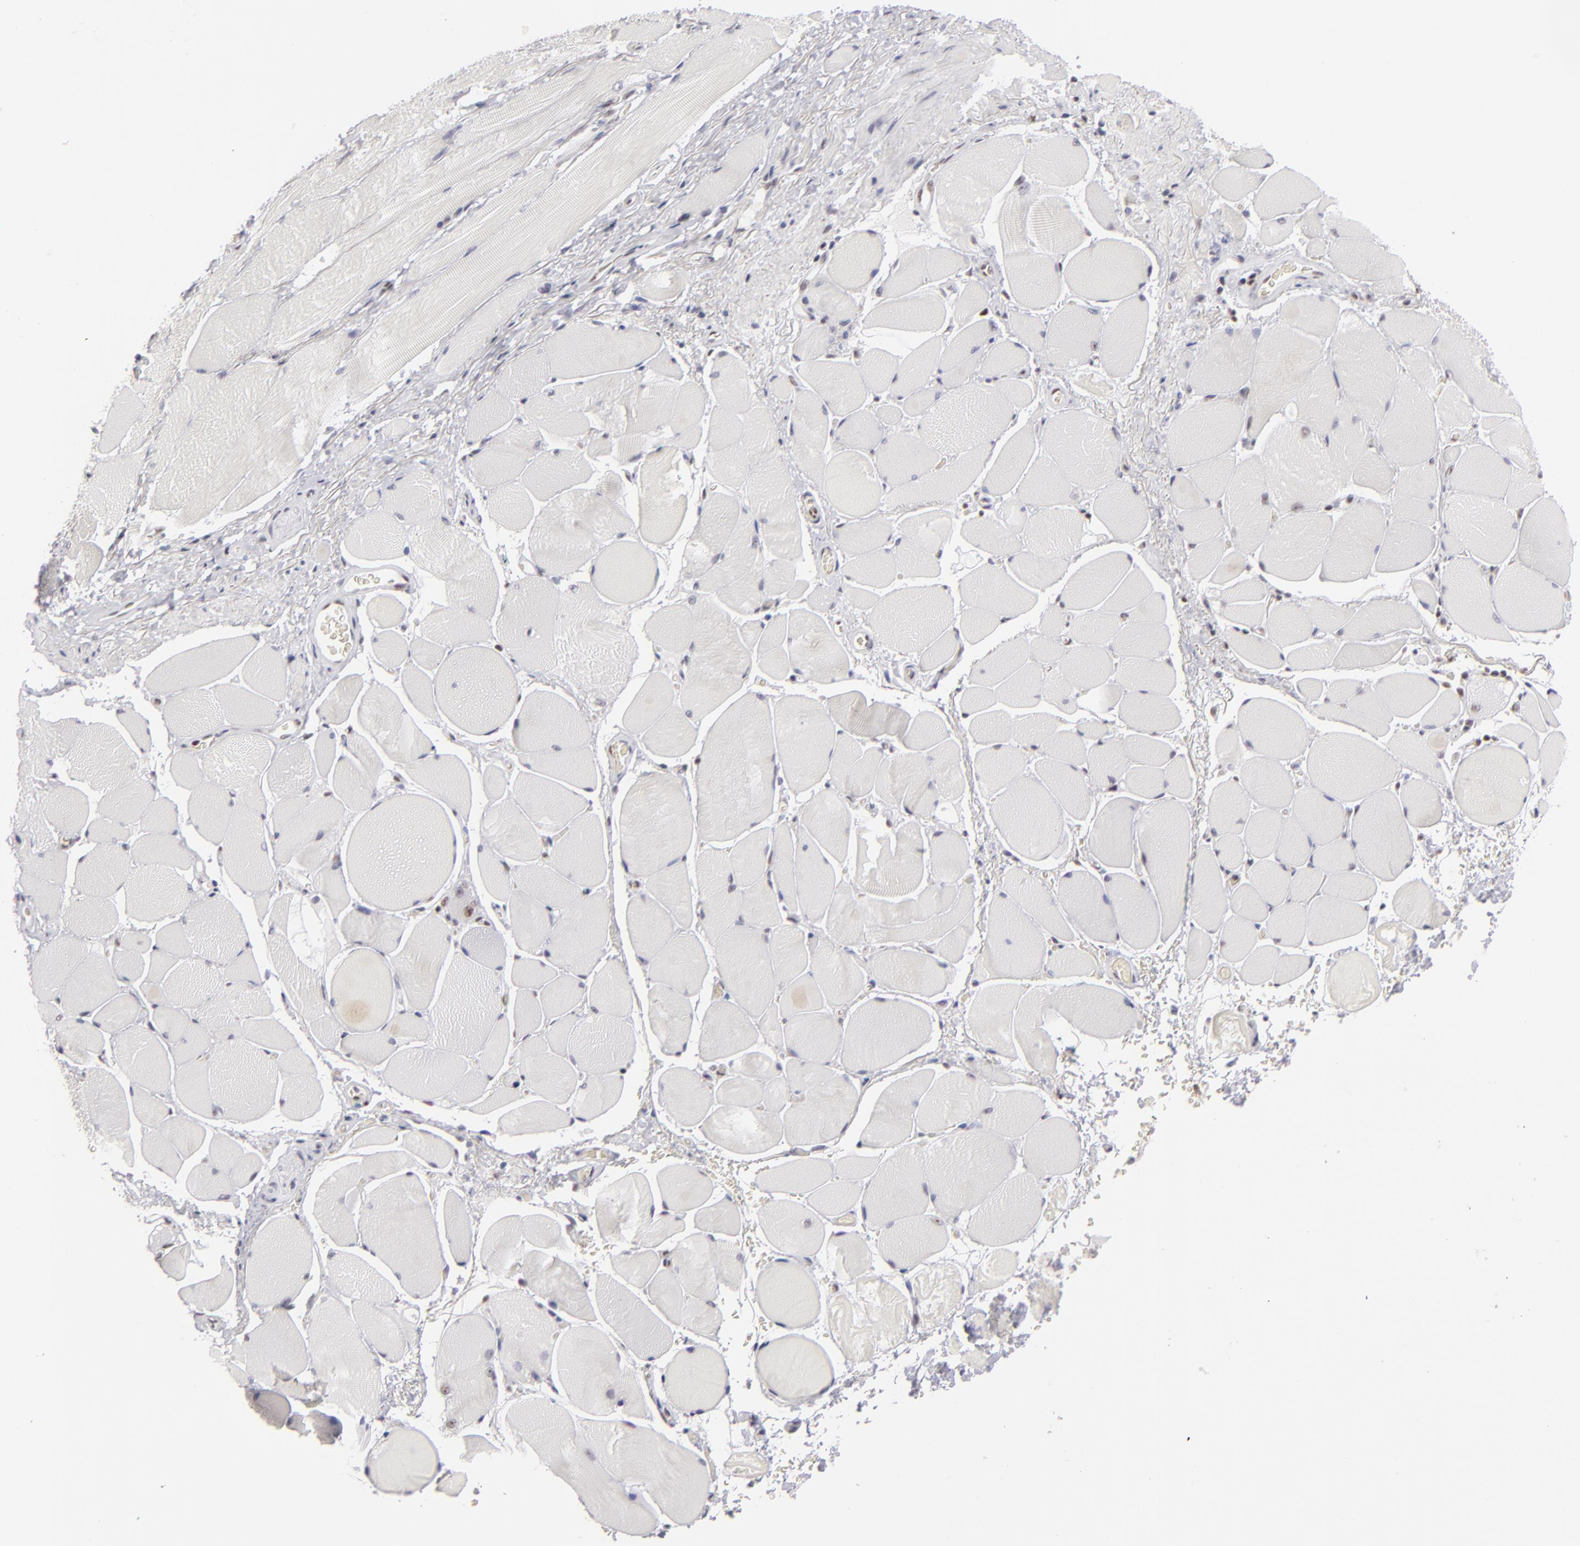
{"staining": {"intensity": "moderate", "quantity": ">75%", "location": "nuclear"}, "tissue": "esophagus", "cell_type": "Squamous epithelial cells", "image_type": "normal", "snomed": [{"axis": "morphology", "description": "Normal tissue, NOS"}, {"axis": "topography", "description": "Esophagus"}], "caption": "Immunohistochemical staining of benign human esophagus reveals >75% levels of moderate nuclear protein staining in about >75% of squamous epithelial cells. The protein of interest is stained brown, and the nuclei are stained in blue (DAB (3,3'-diaminobenzidine) IHC with brightfield microscopy, high magnification).", "gene": "DAXX", "patient": {"sex": "female", "age": 61}}